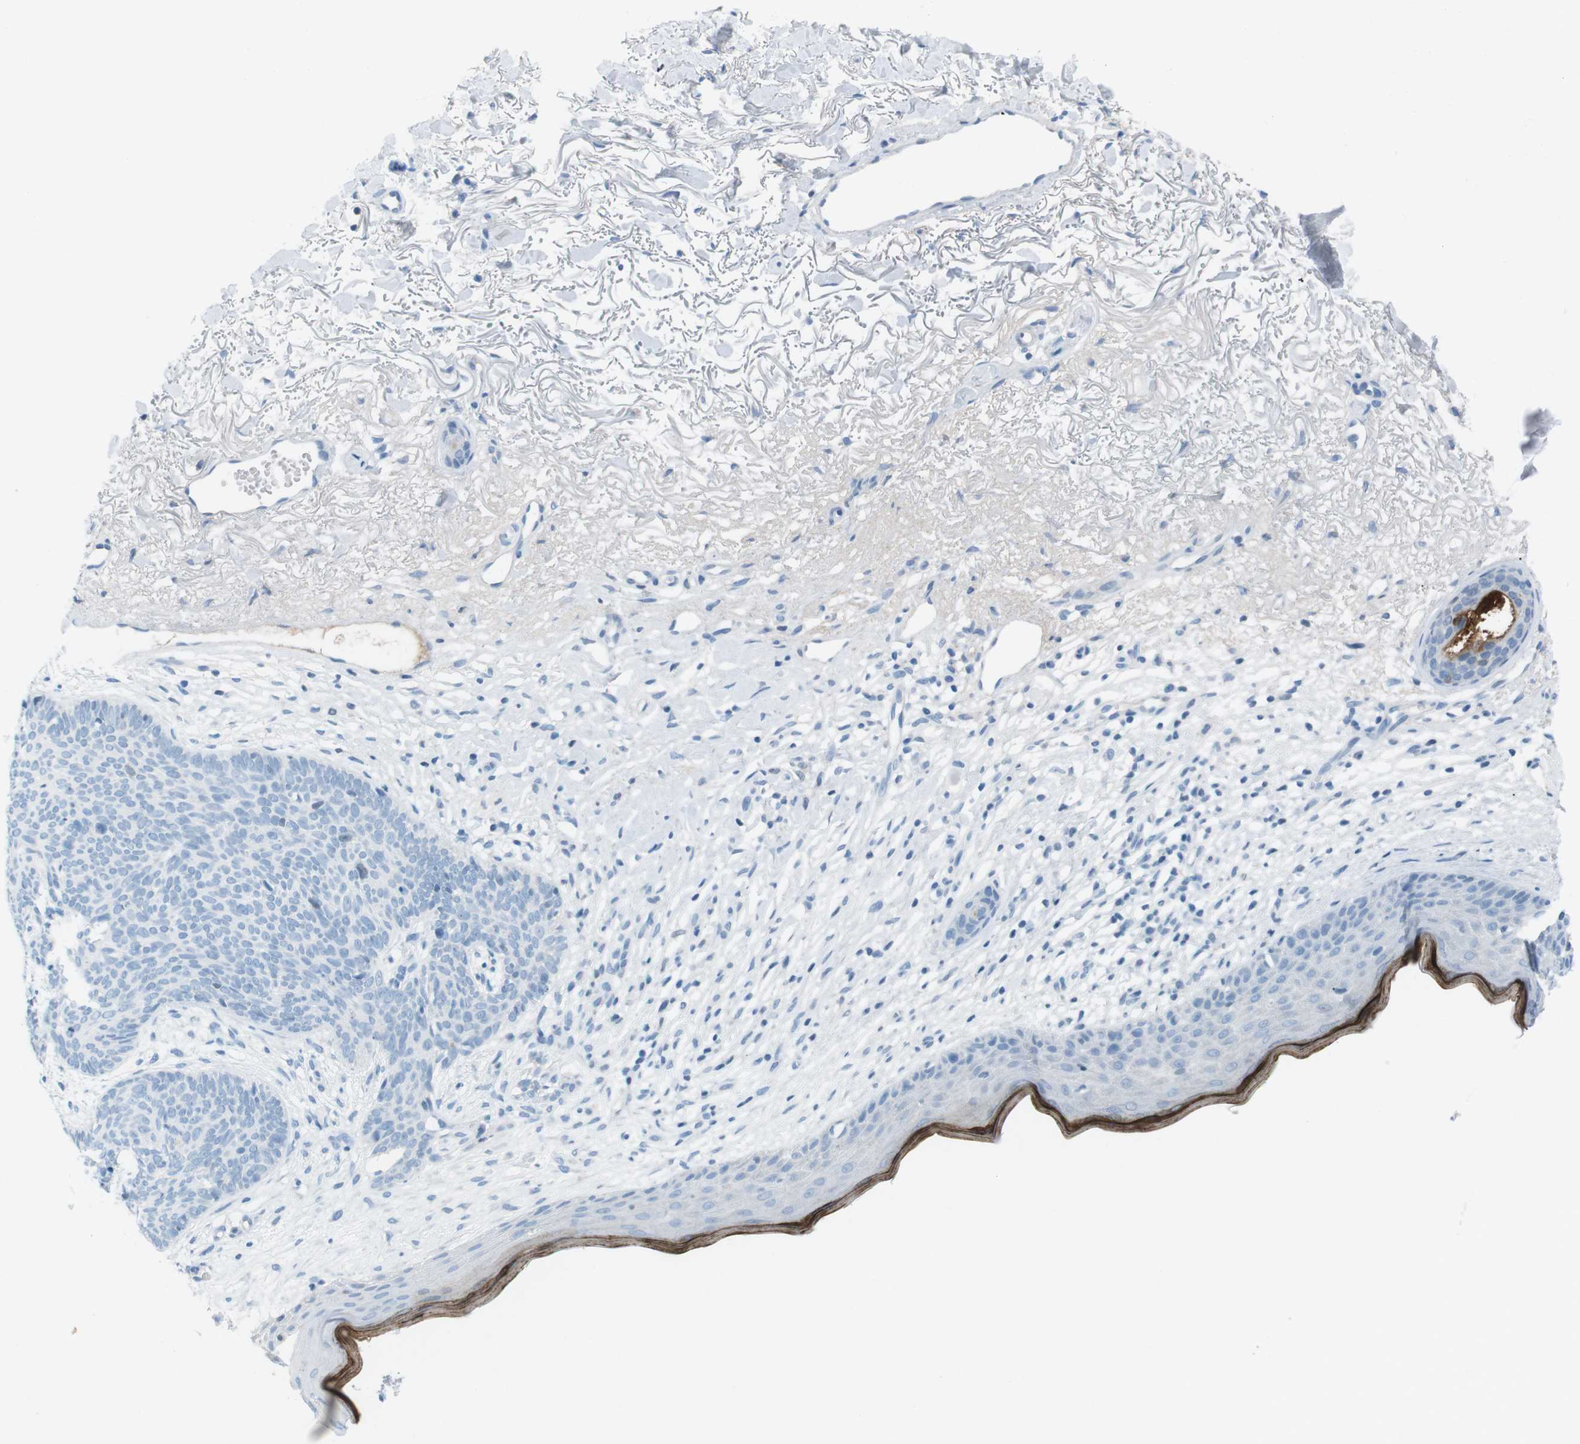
{"staining": {"intensity": "negative", "quantity": "none", "location": "none"}, "tissue": "skin cancer", "cell_type": "Tumor cells", "image_type": "cancer", "snomed": [{"axis": "morphology", "description": "Normal tissue, NOS"}, {"axis": "morphology", "description": "Basal cell carcinoma"}, {"axis": "topography", "description": "Skin"}], "caption": "High magnification brightfield microscopy of skin basal cell carcinoma stained with DAB (brown) and counterstained with hematoxylin (blue): tumor cells show no significant positivity. (Brightfield microscopy of DAB immunohistochemistry (IHC) at high magnification).", "gene": "AZGP1", "patient": {"sex": "female", "age": 70}}